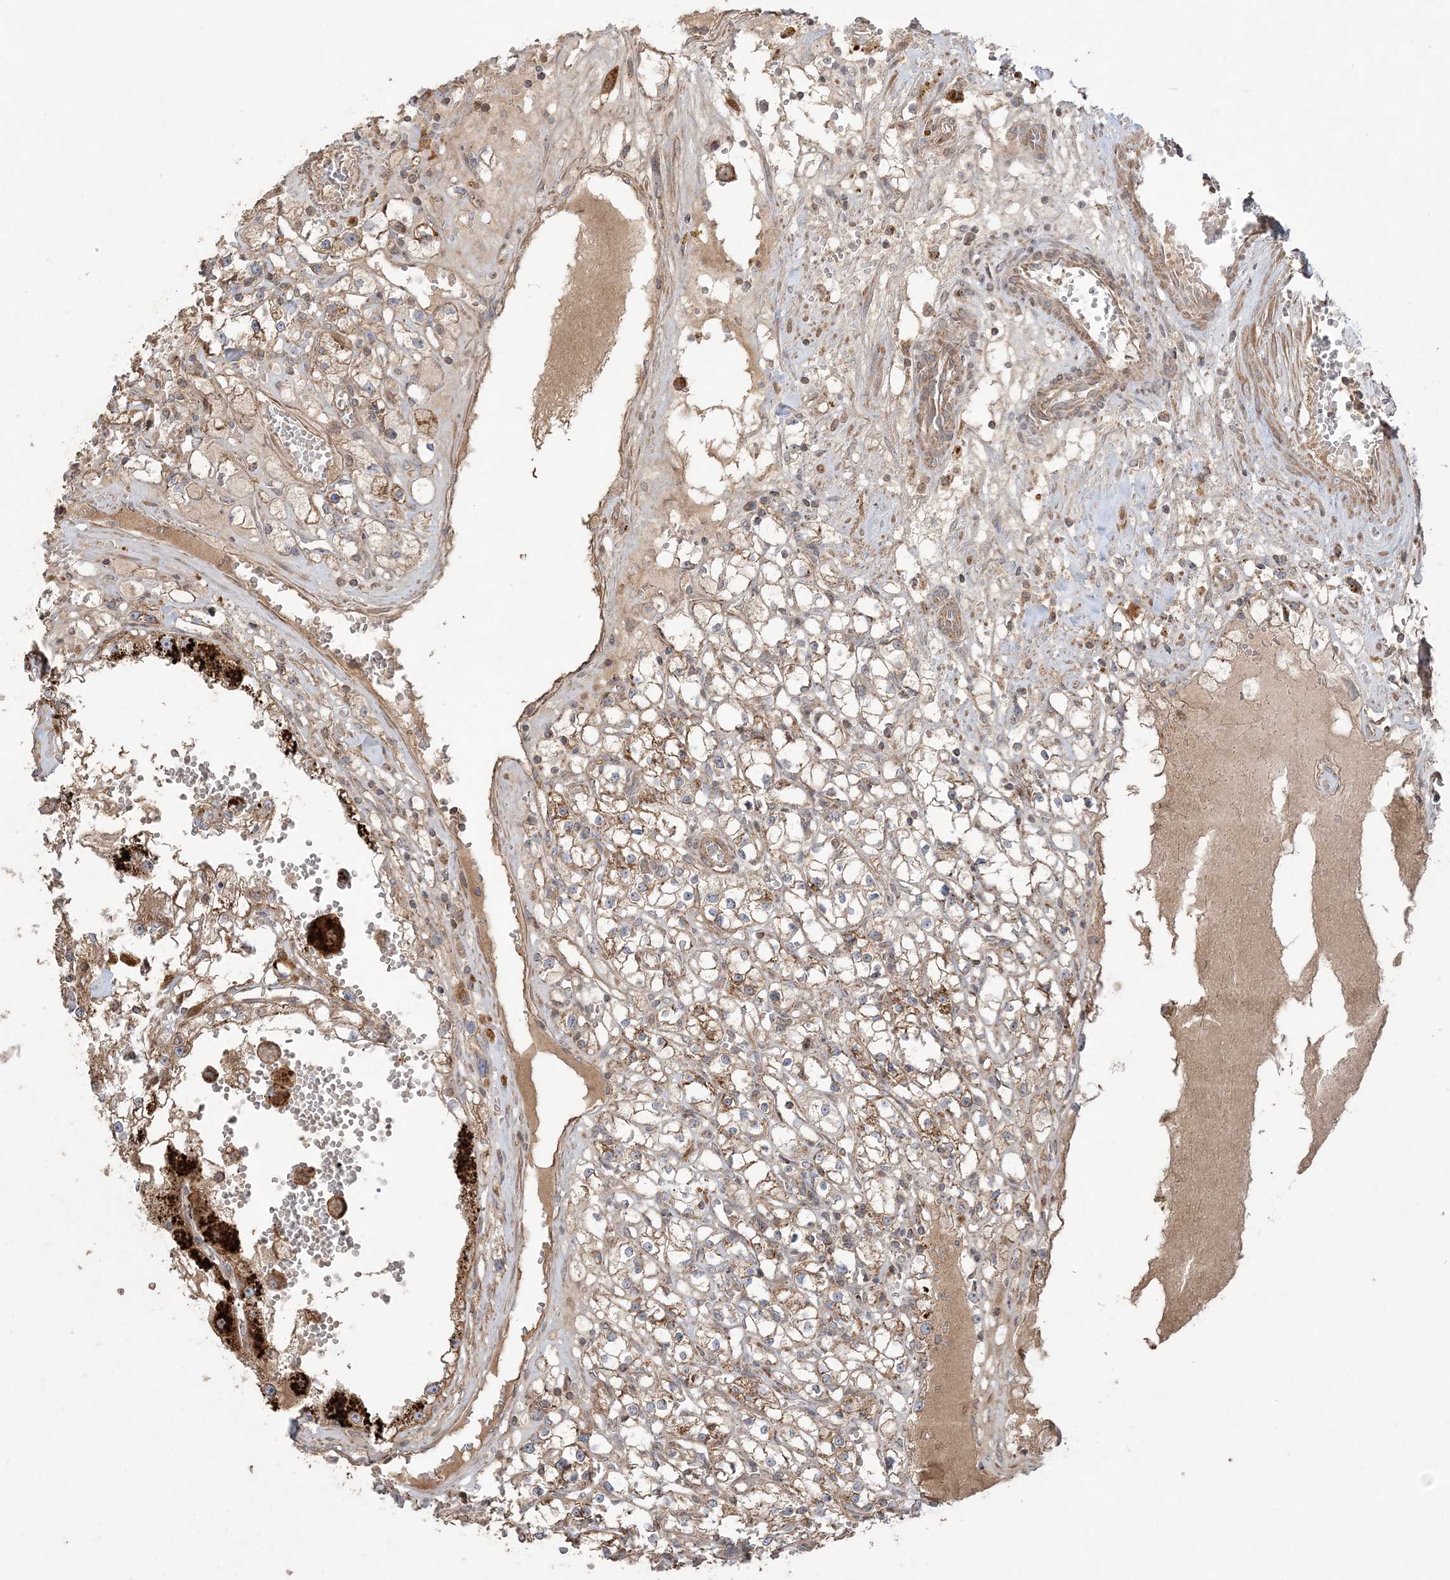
{"staining": {"intensity": "weak", "quantity": ">75%", "location": "cytoplasmic/membranous"}, "tissue": "renal cancer", "cell_type": "Tumor cells", "image_type": "cancer", "snomed": [{"axis": "morphology", "description": "Adenocarcinoma, NOS"}, {"axis": "topography", "description": "Kidney"}], "caption": "Renal adenocarcinoma tissue reveals weak cytoplasmic/membranous staining in approximately >75% of tumor cells, visualized by immunohistochemistry.", "gene": "SCLT1", "patient": {"sex": "male", "age": 56}}